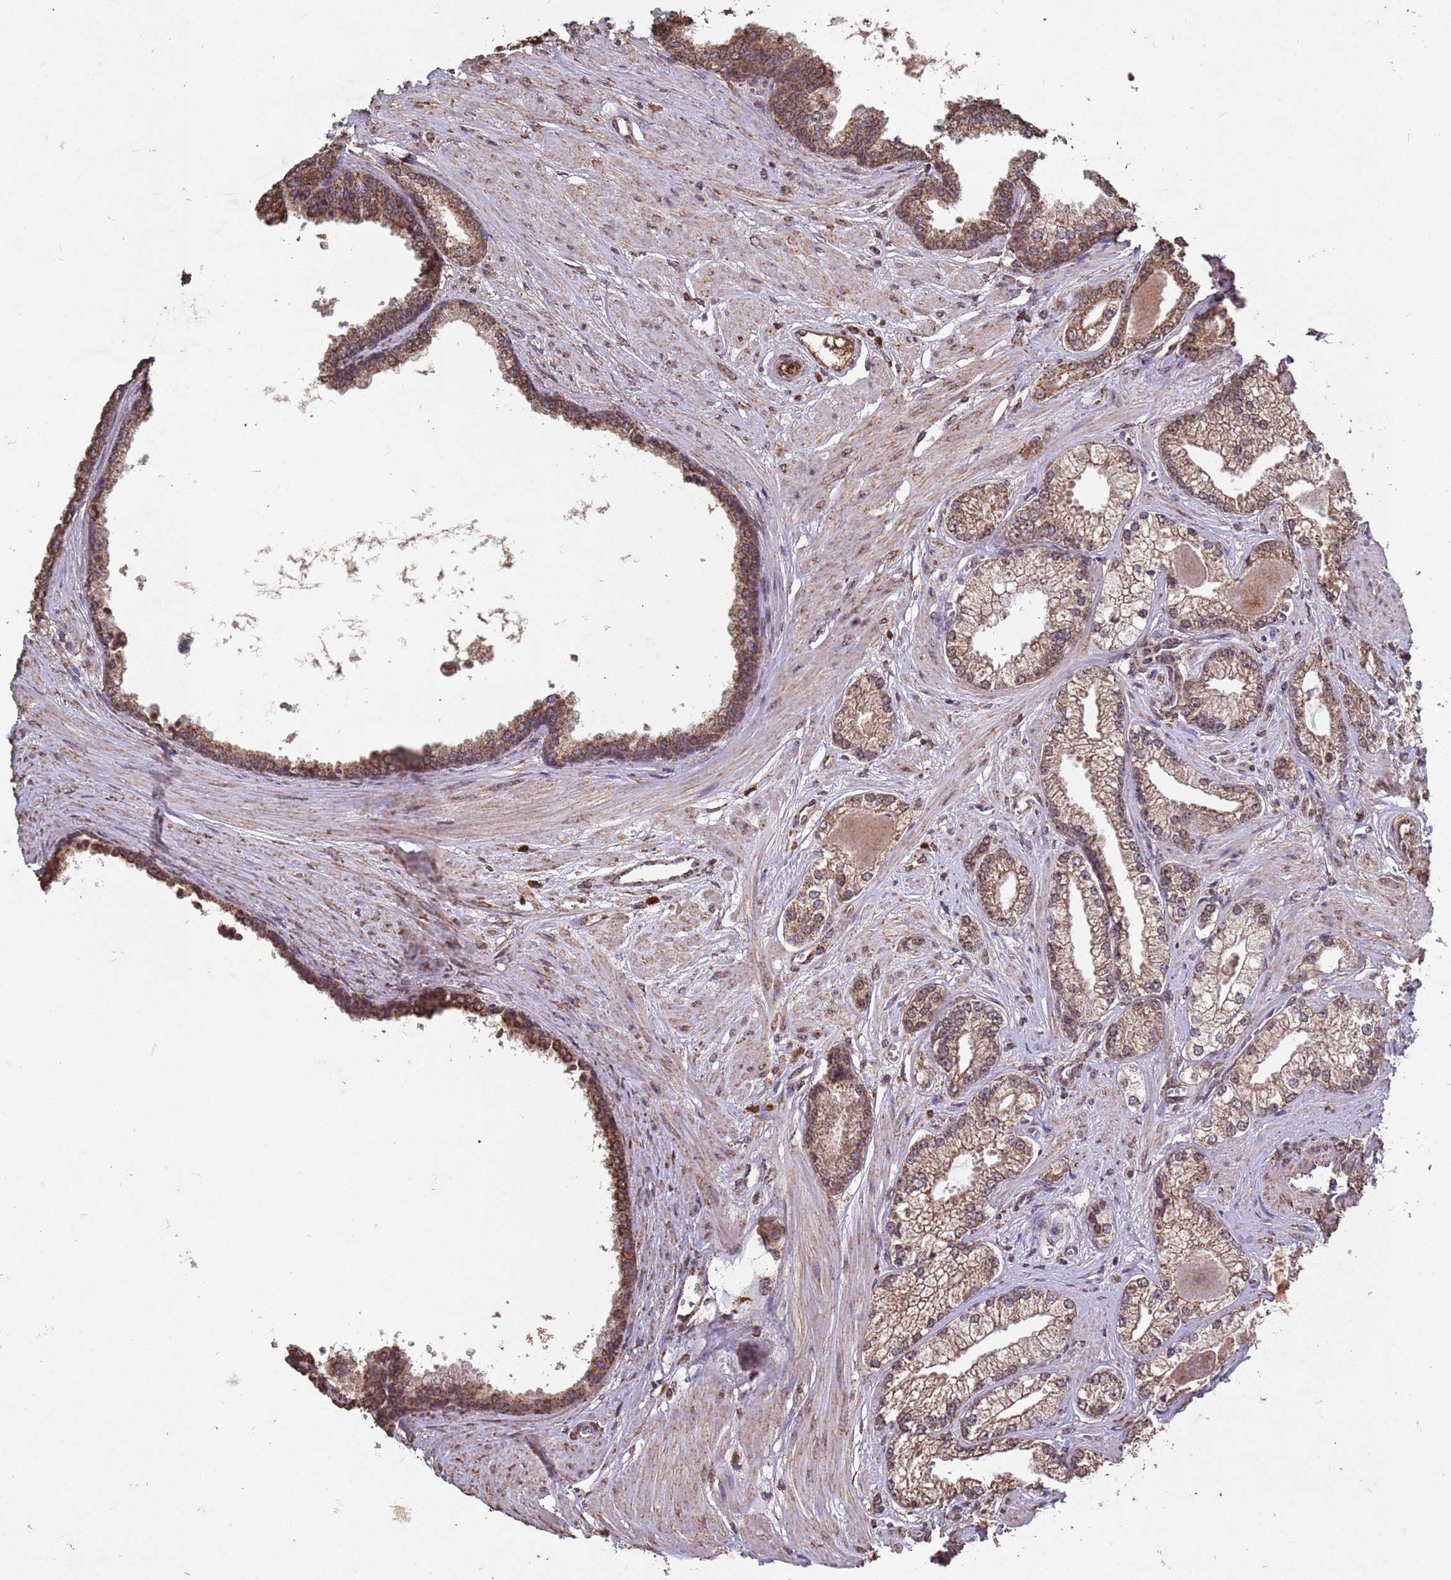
{"staining": {"intensity": "moderate", "quantity": ">75%", "location": "cytoplasmic/membranous,nuclear"}, "tissue": "prostate cancer", "cell_type": "Tumor cells", "image_type": "cancer", "snomed": [{"axis": "morphology", "description": "Adenocarcinoma, Low grade"}, {"axis": "topography", "description": "Prostate"}], "caption": "Immunohistochemical staining of prostate adenocarcinoma (low-grade) exhibits medium levels of moderate cytoplasmic/membranous and nuclear protein staining in about >75% of tumor cells.", "gene": "HDAC10", "patient": {"sex": "male", "age": 64}}